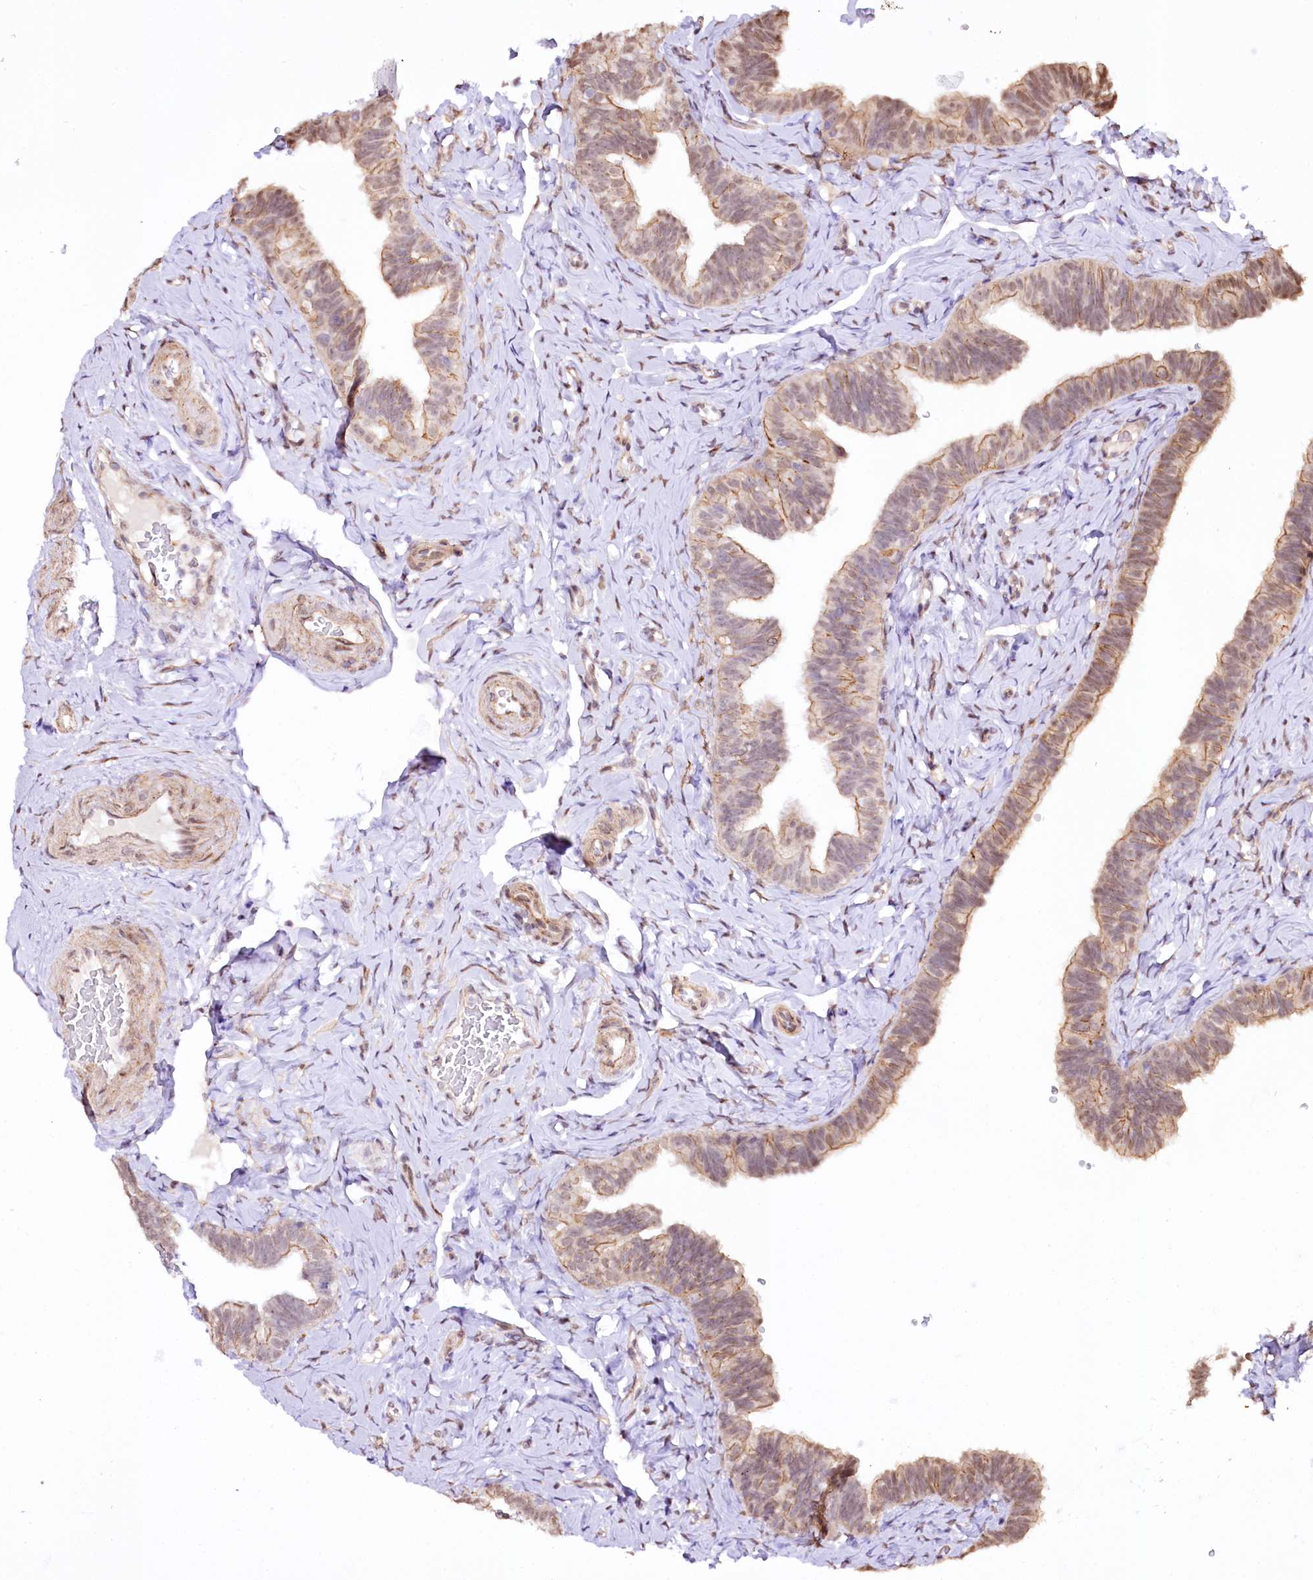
{"staining": {"intensity": "moderate", "quantity": ">75%", "location": "cytoplasmic/membranous"}, "tissue": "fallopian tube", "cell_type": "Glandular cells", "image_type": "normal", "snomed": [{"axis": "morphology", "description": "Normal tissue, NOS"}, {"axis": "topography", "description": "Fallopian tube"}], "caption": "Brown immunohistochemical staining in unremarkable human fallopian tube shows moderate cytoplasmic/membranous expression in about >75% of glandular cells. The staining was performed using DAB (3,3'-diaminobenzidine), with brown indicating positive protein expression. Nuclei are stained blue with hematoxylin.", "gene": "ST7", "patient": {"sex": "female", "age": 39}}